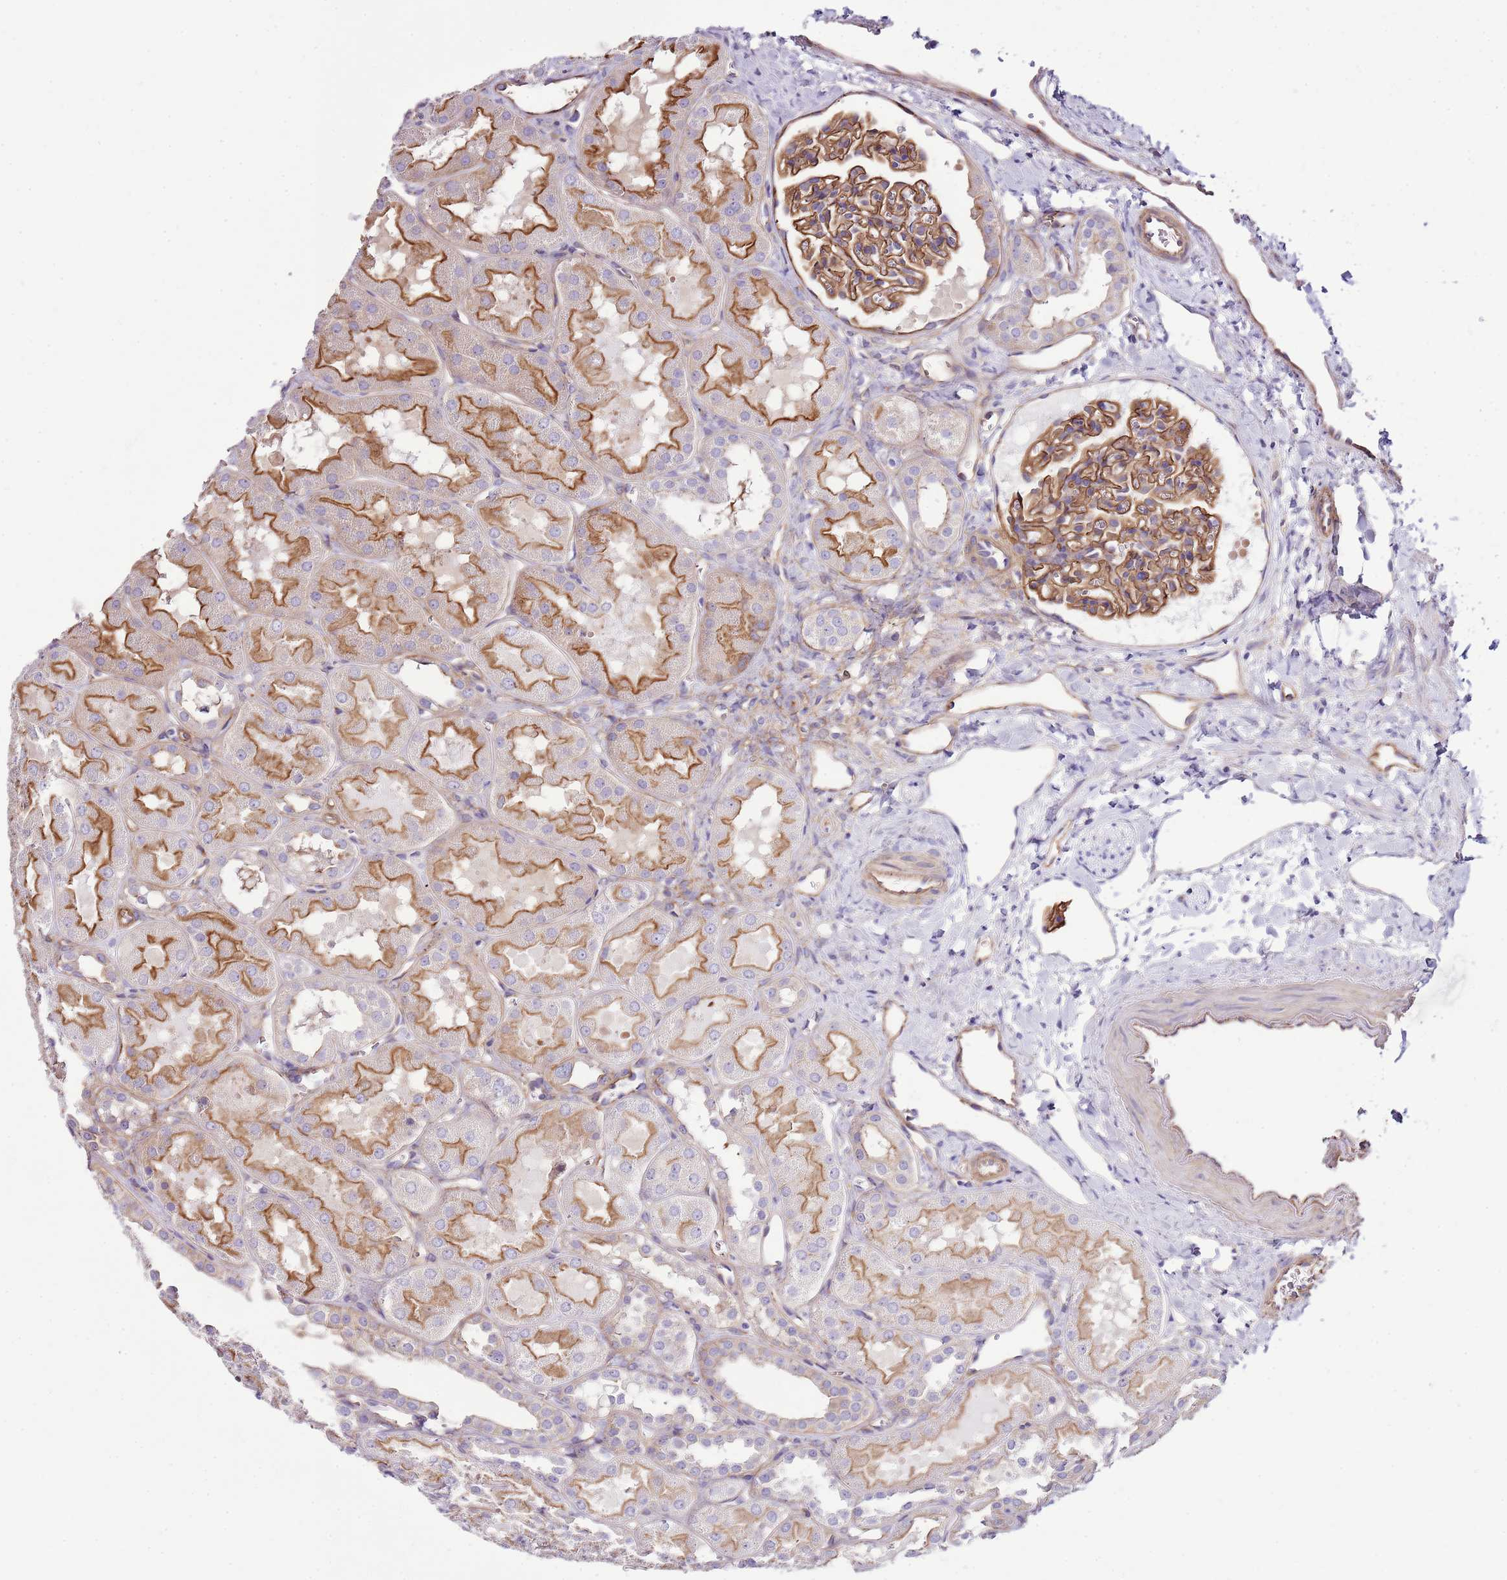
{"staining": {"intensity": "moderate", "quantity": ">75%", "location": "cytoplasmic/membranous"}, "tissue": "kidney", "cell_type": "Cells in glomeruli", "image_type": "normal", "snomed": [{"axis": "morphology", "description": "Normal tissue, NOS"}, {"axis": "topography", "description": "Kidney"}, {"axis": "topography", "description": "Urinary bladder"}], "caption": "Protein expression analysis of benign kidney exhibits moderate cytoplasmic/membranous expression in approximately >75% of cells in glomeruli.", "gene": "GFRAL", "patient": {"sex": "male", "age": 16}}